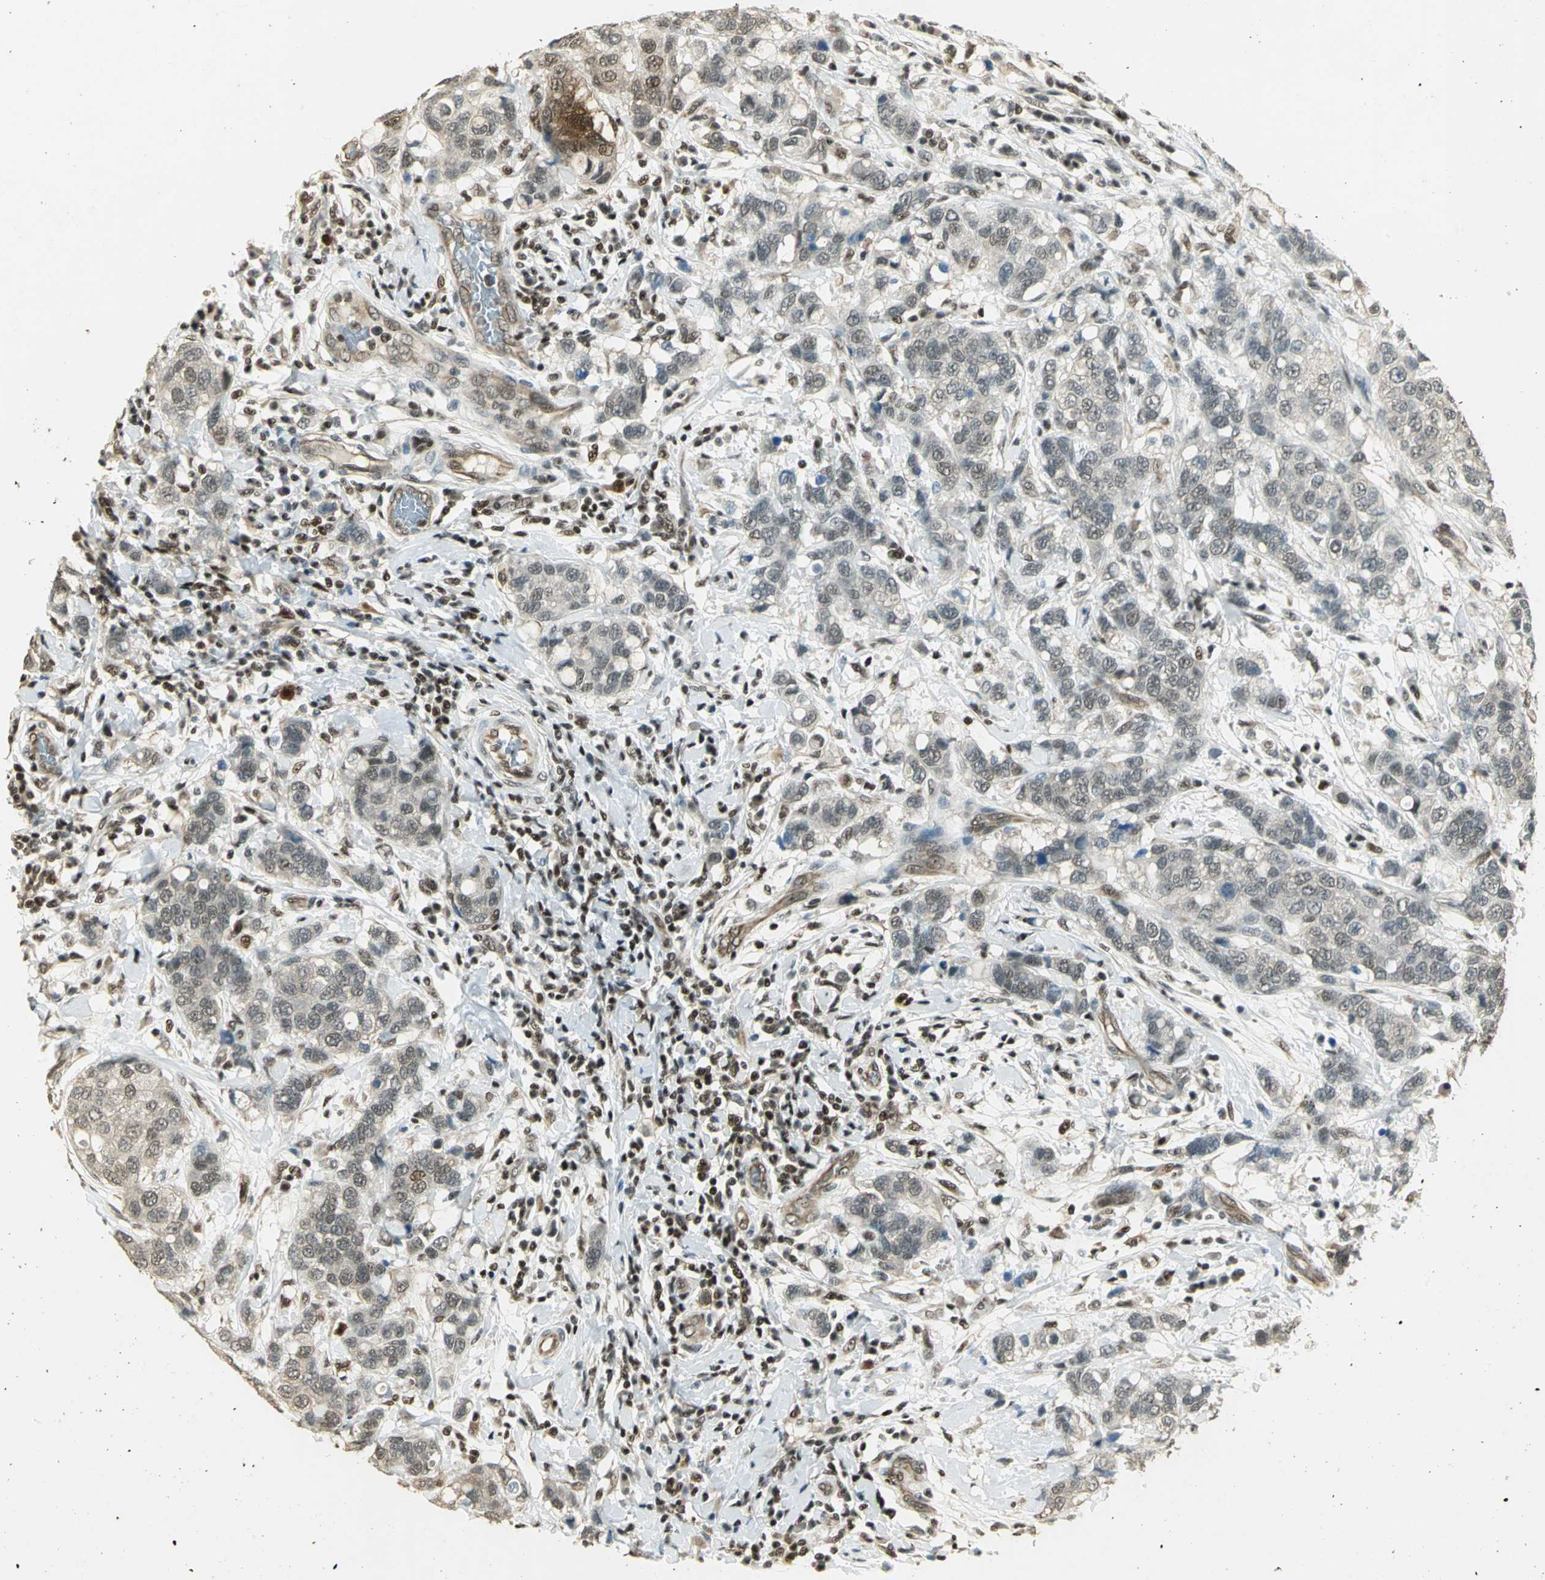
{"staining": {"intensity": "weak", "quantity": "<25%", "location": "nuclear"}, "tissue": "breast cancer", "cell_type": "Tumor cells", "image_type": "cancer", "snomed": [{"axis": "morphology", "description": "Duct carcinoma"}, {"axis": "topography", "description": "Breast"}], "caption": "Immunohistochemistry (IHC) image of neoplastic tissue: human invasive ductal carcinoma (breast) stained with DAB reveals no significant protein positivity in tumor cells.", "gene": "ELF1", "patient": {"sex": "female", "age": 27}}